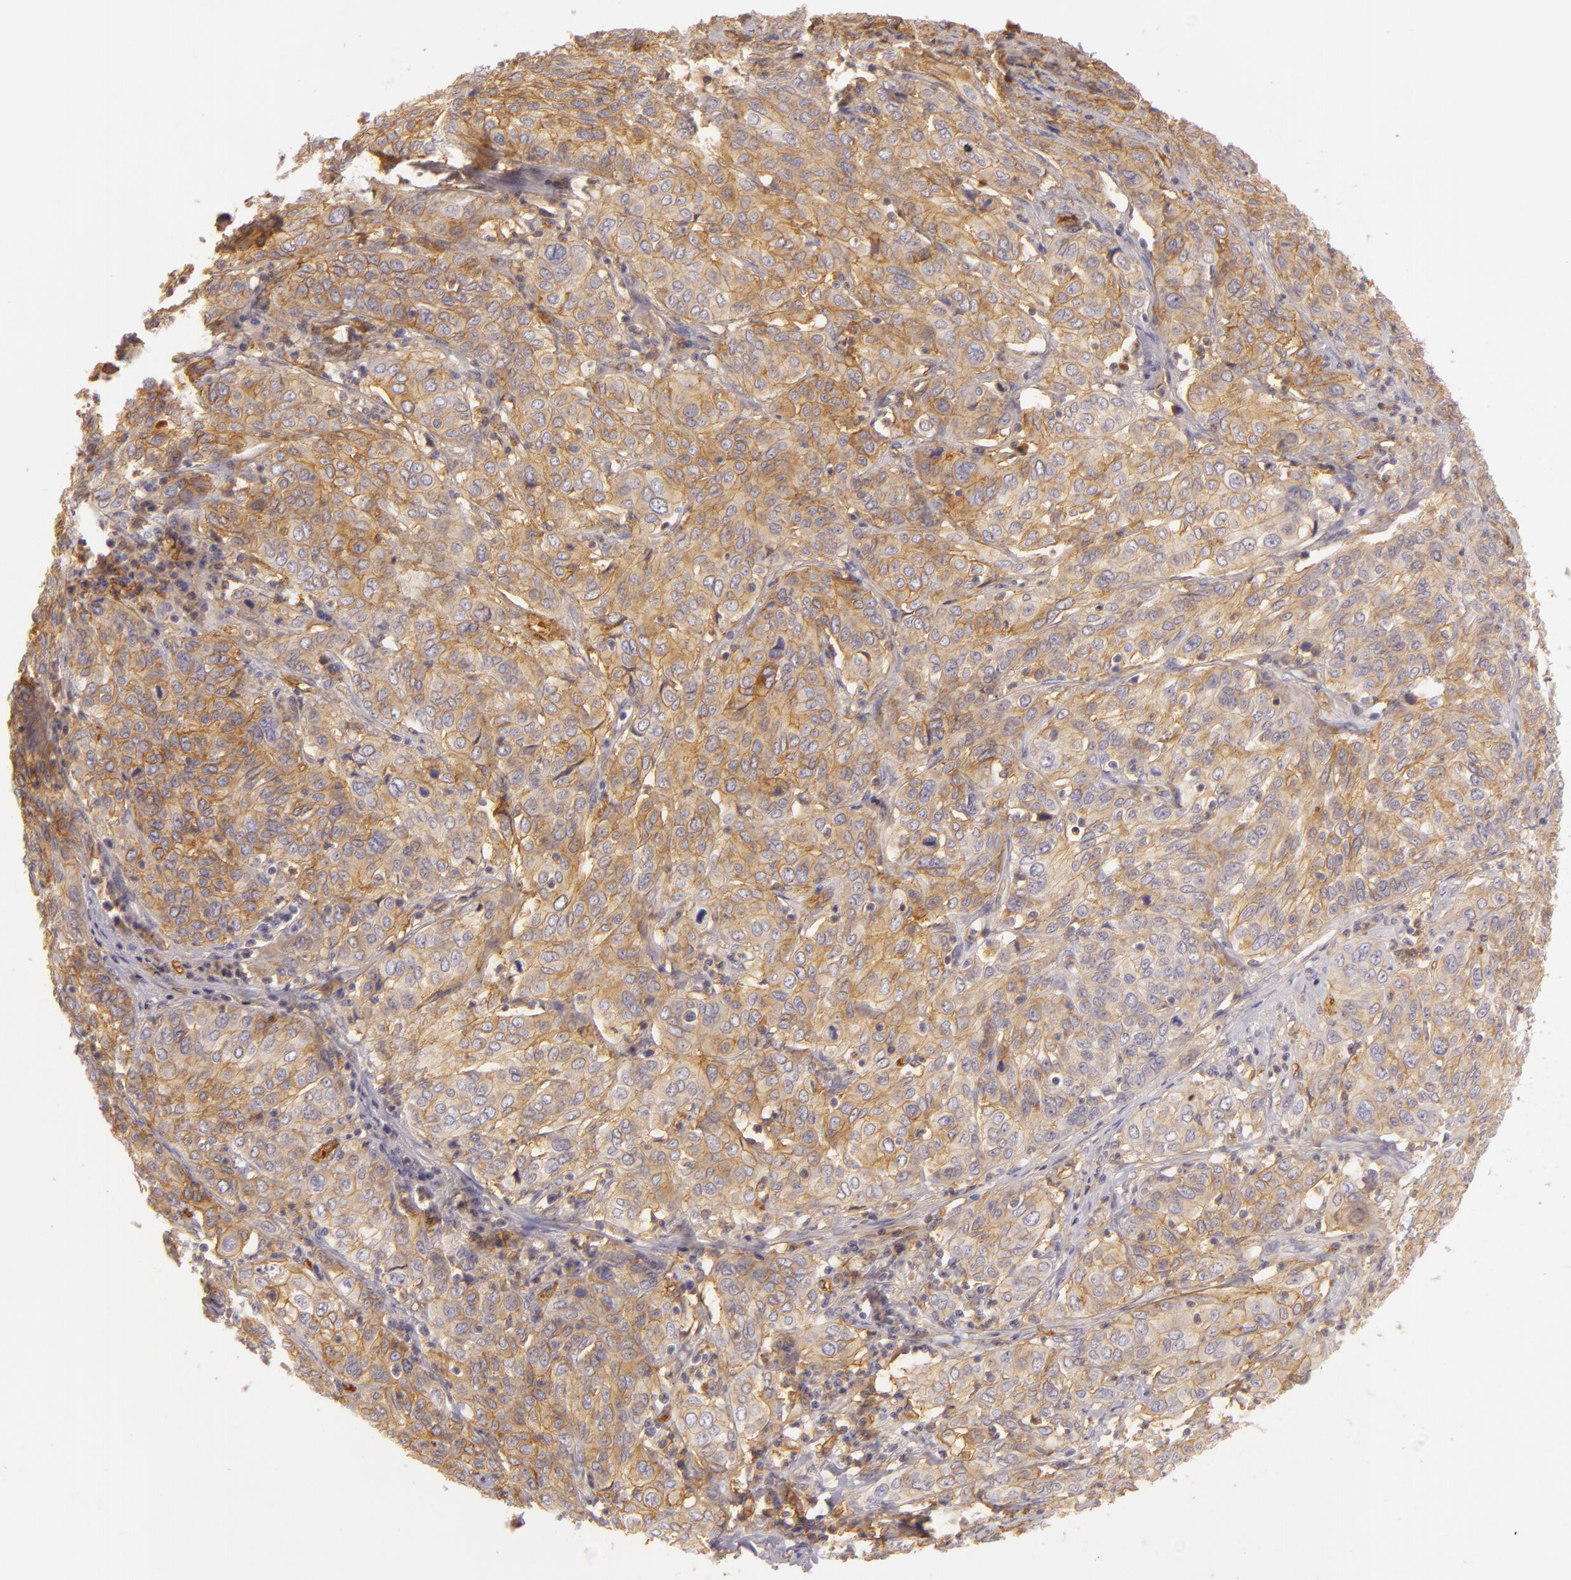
{"staining": {"intensity": "moderate", "quantity": ">75%", "location": "cytoplasmic/membranous"}, "tissue": "cervical cancer", "cell_type": "Tumor cells", "image_type": "cancer", "snomed": [{"axis": "morphology", "description": "Squamous cell carcinoma, NOS"}, {"axis": "topography", "description": "Cervix"}], "caption": "Protein expression analysis of cervical cancer (squamous cell carcinoma) exhibits moderate cytoplasmic/membranous expression in approximately >75% of tumor cells. The protein is stained brown, and the nuclei are stained in blue (DAB (3,3'-diaminobenzidine) IHC with brightfield microscopy, high magnification).", "gene": "CD59", "patient": {"sex": "female", "age": 38}}